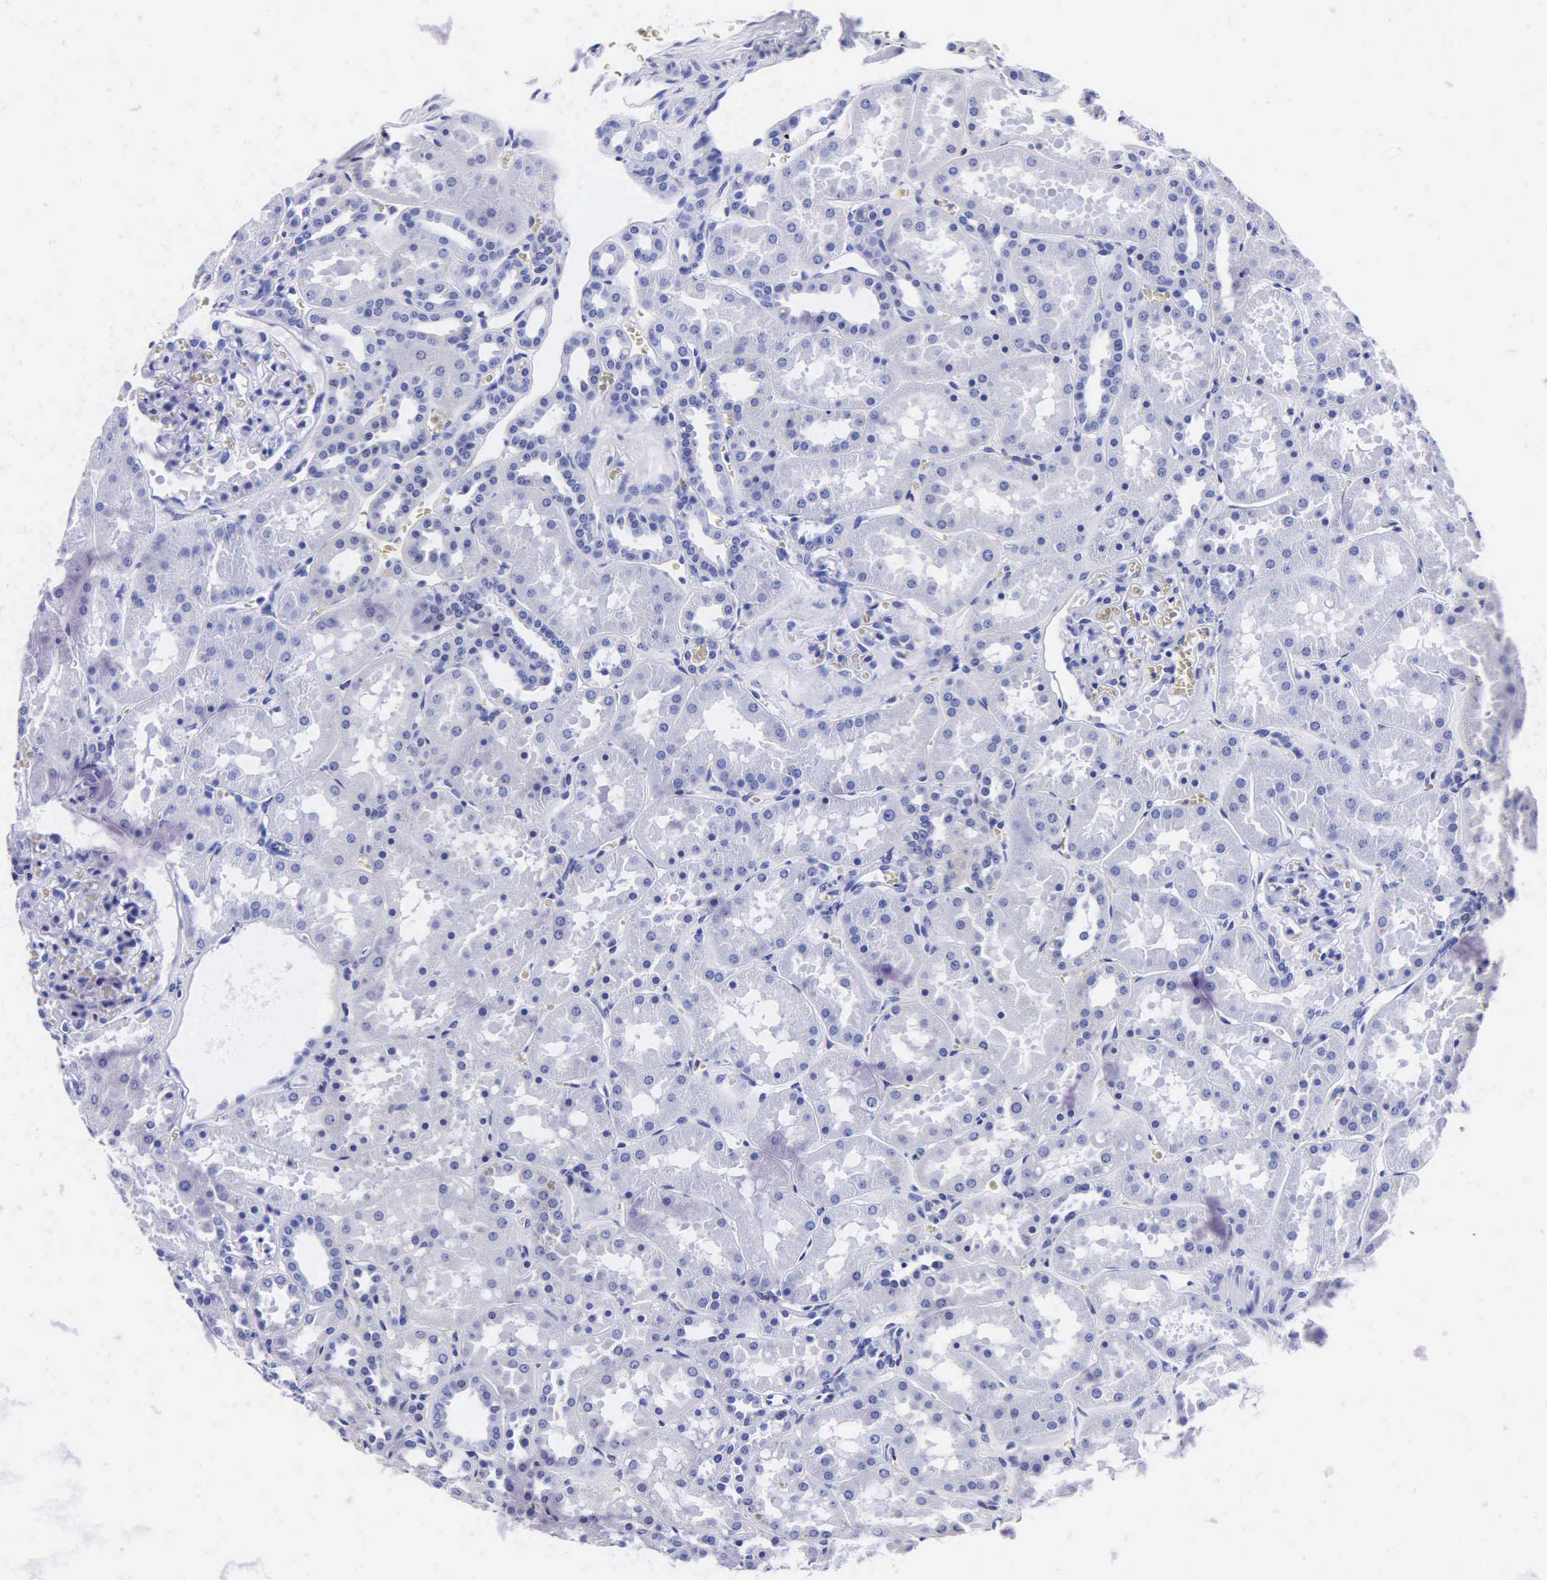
{"staining": {"intensity": "negative", "quantity": "none", "location": "none"}, "tissue": "kidney", "cell_type": "Cells in glomeruli", "image_type": "normal", "snomed": [{"axis": "morphology", "description": "Normal tissue, NOS"}, {"axis": "topography", "description": "Kidney"}], "caption": "Human kidney stained for a protein using immunohistochemistry demonstrates no staining in cells in glomeruli.", "gene": "MB", "patient": {"sex": "female", "age": 52}}